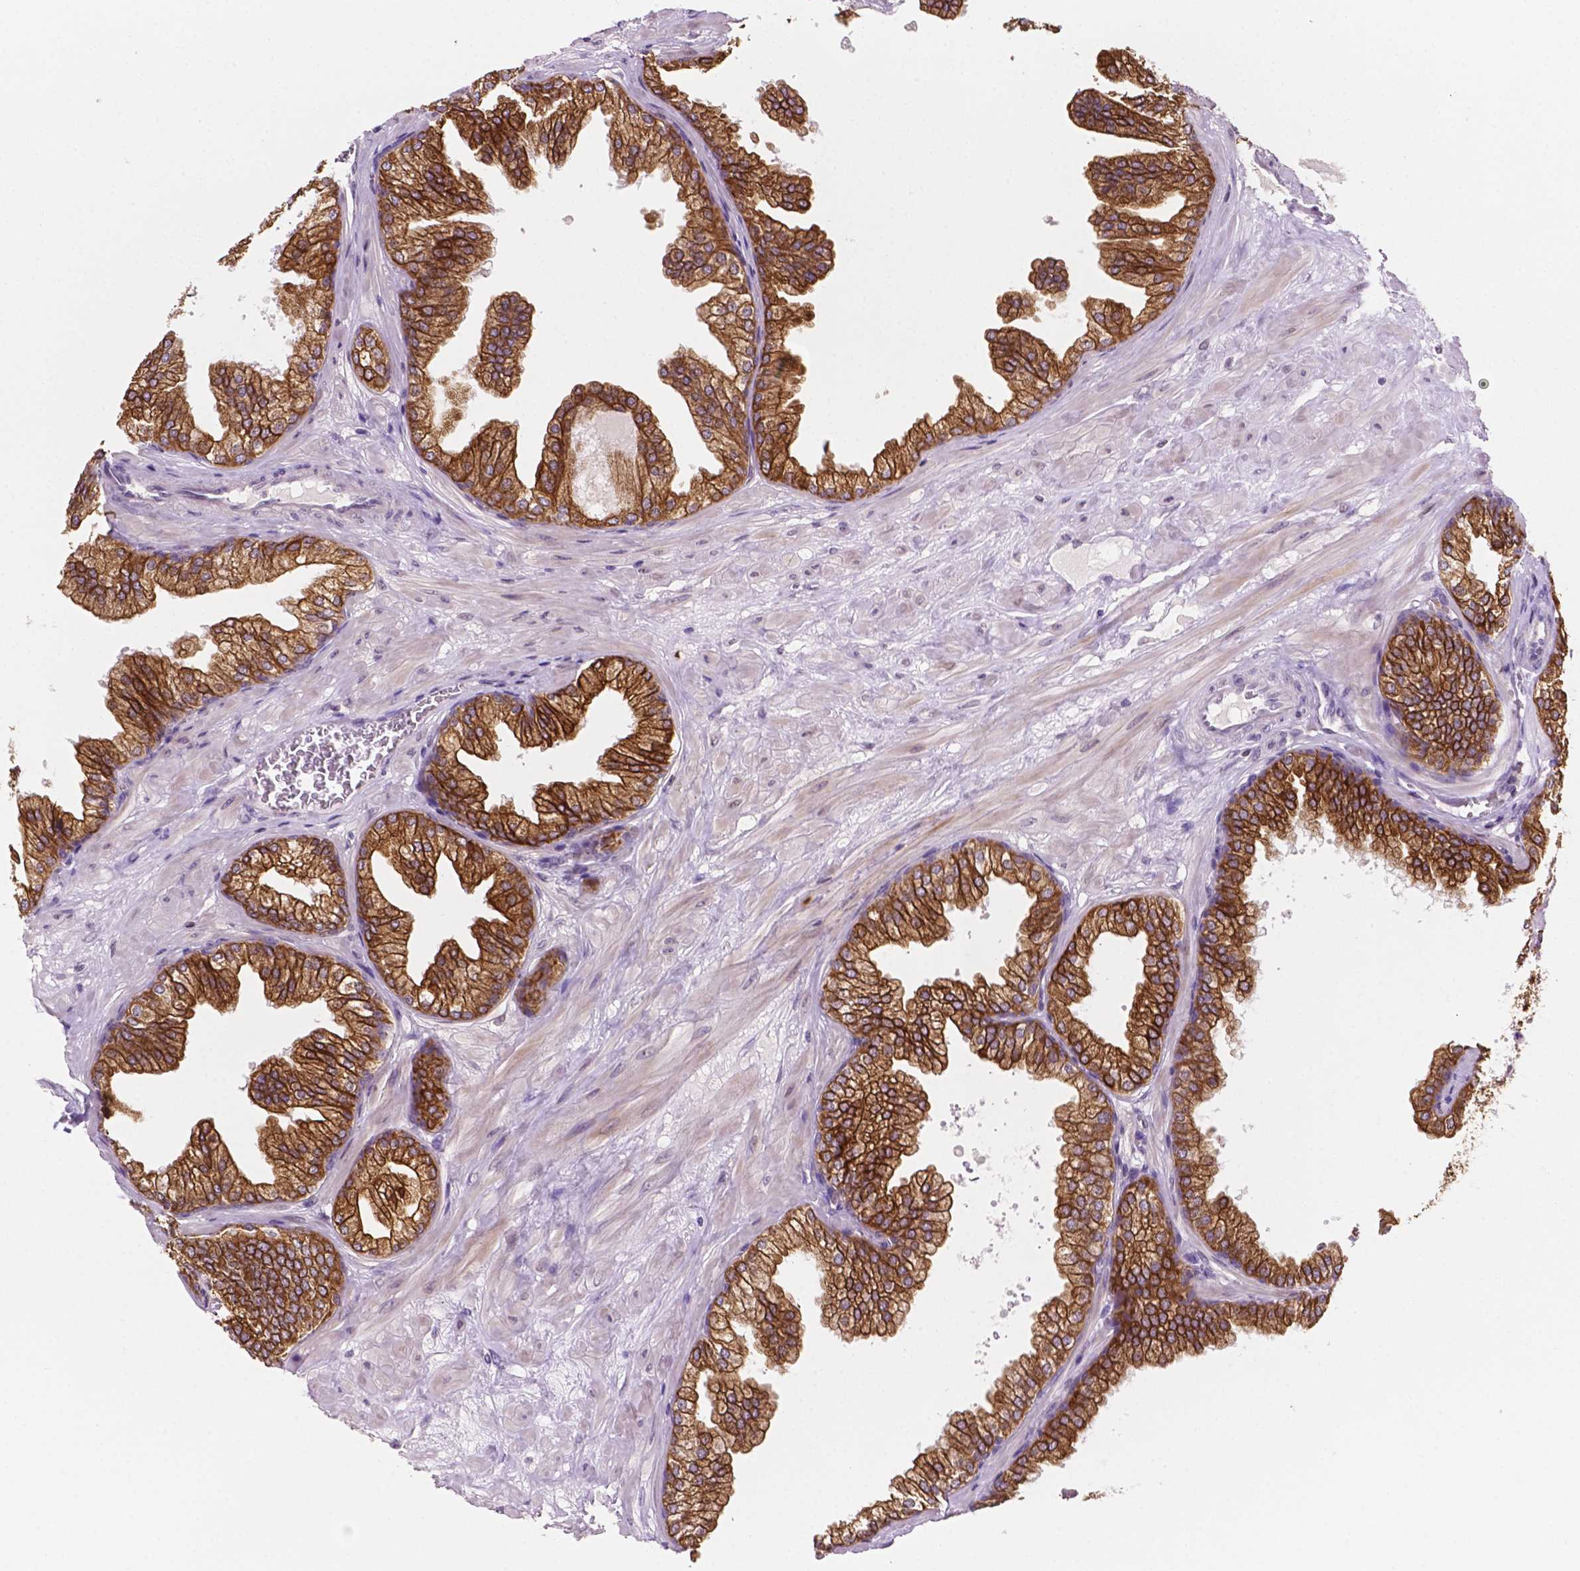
{"staining": {"intensity": "strong", "quantity": ">75%", "location": "cytoplasmic/membranous"}, "tissue": "prostate", "cell_type": "Glandular cells", "image_type": "normal", "snomed": [{"axis": "morphology", "description": "Normal tissue, NOS"}, {"axis": "topography", "description": "Prostate"}], "caption": "Prostate stained with a protein marker shows strong staining in glandular cells.", "gene": "SHLD3", "patient": {"sex": "male", "age": 37}}